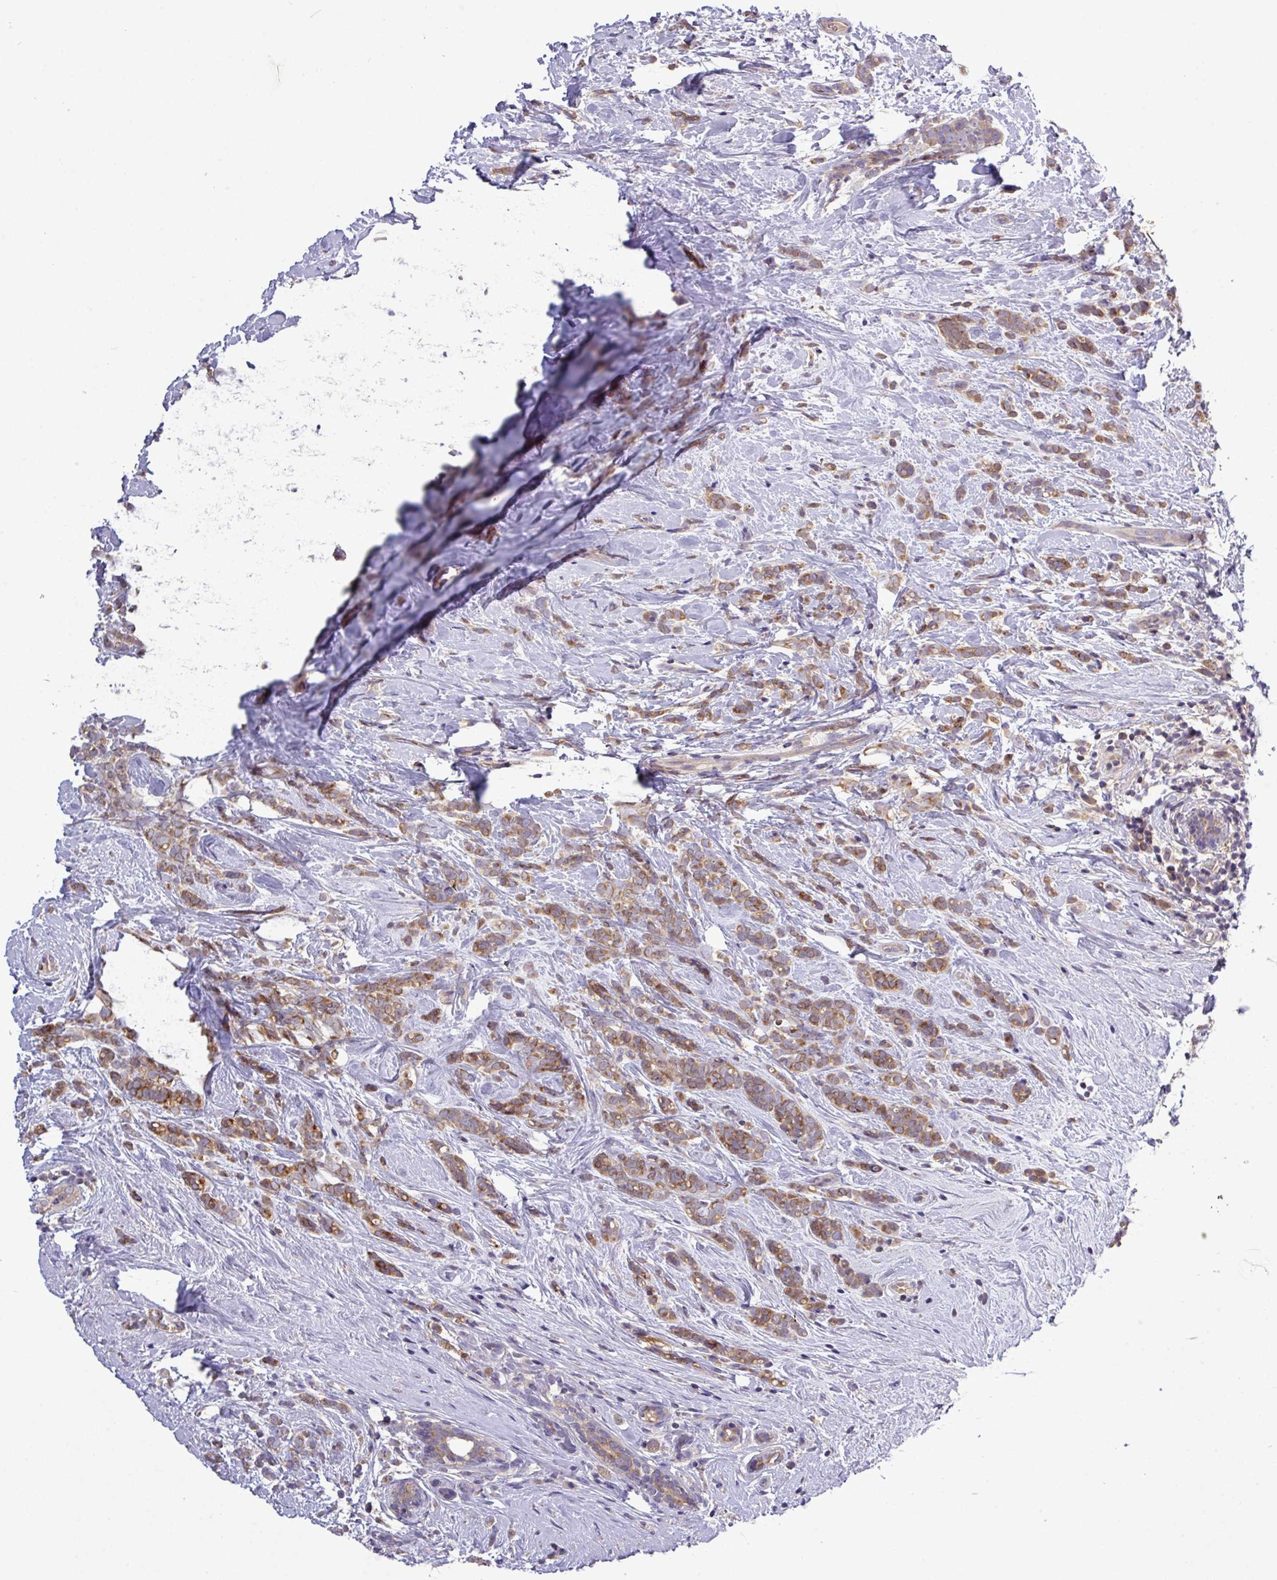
{"staining": {"intensity": "moderate", "quantity": ">75%", "location": "cytoplasmic/membranous"}, "tissue": "breast cancer", "cell_type": "Tumor cells", "image_type": "cancer", "snomed": [{"axis": "morphology", "description": "Lobular carcinoma"}, {"axis": "topography", "description": "Breast"}], "caption": "Tumor cells display medium levels of moderate cytoplasmic/membranous staining in about >75% of cells in lobular carcinoma (breast).", "gene": "TMEM62", "patient": {"sex": "female", "age": 58}}